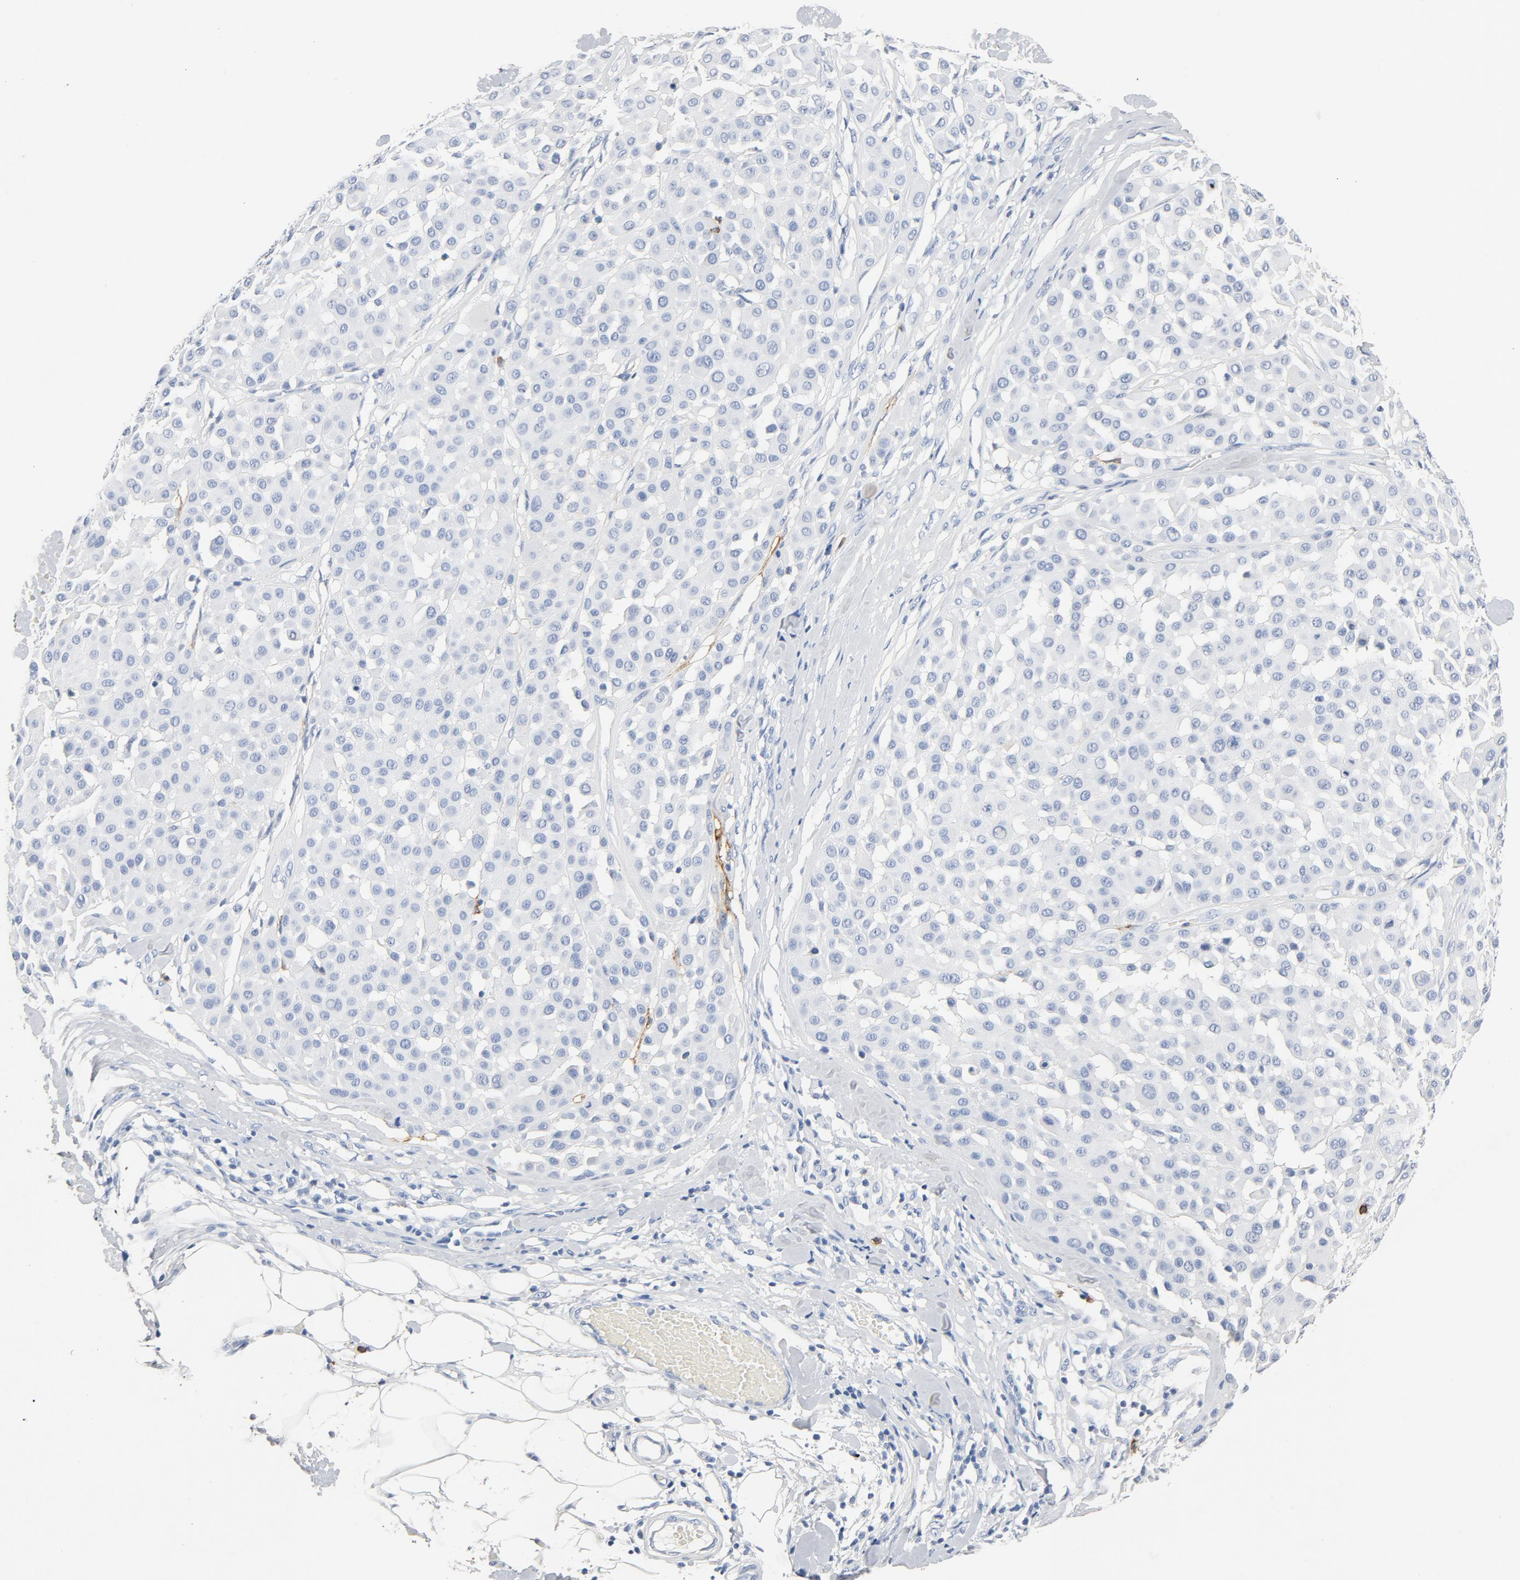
{"staining": {"intensity": "negative", "quantity": "none", "location": "none"}, "tissue": "melanoma", "cell_type": "Tumor cells", "image_type": "cancer", "snomed": [{"axis": "morphology", "description": "Malignant melanoma, Metastatic site"}, {"axis": "topography", "description": "Soft tissue"}], "caption": "DAB (3,3'-diaminobenzidine) immunohistochemical staining of human malignant melanoma (metastatic site) shows no significant positivity in tumor cells.", "gene": "PTPRB", "patient": {"sex": "male", "age": 41}}